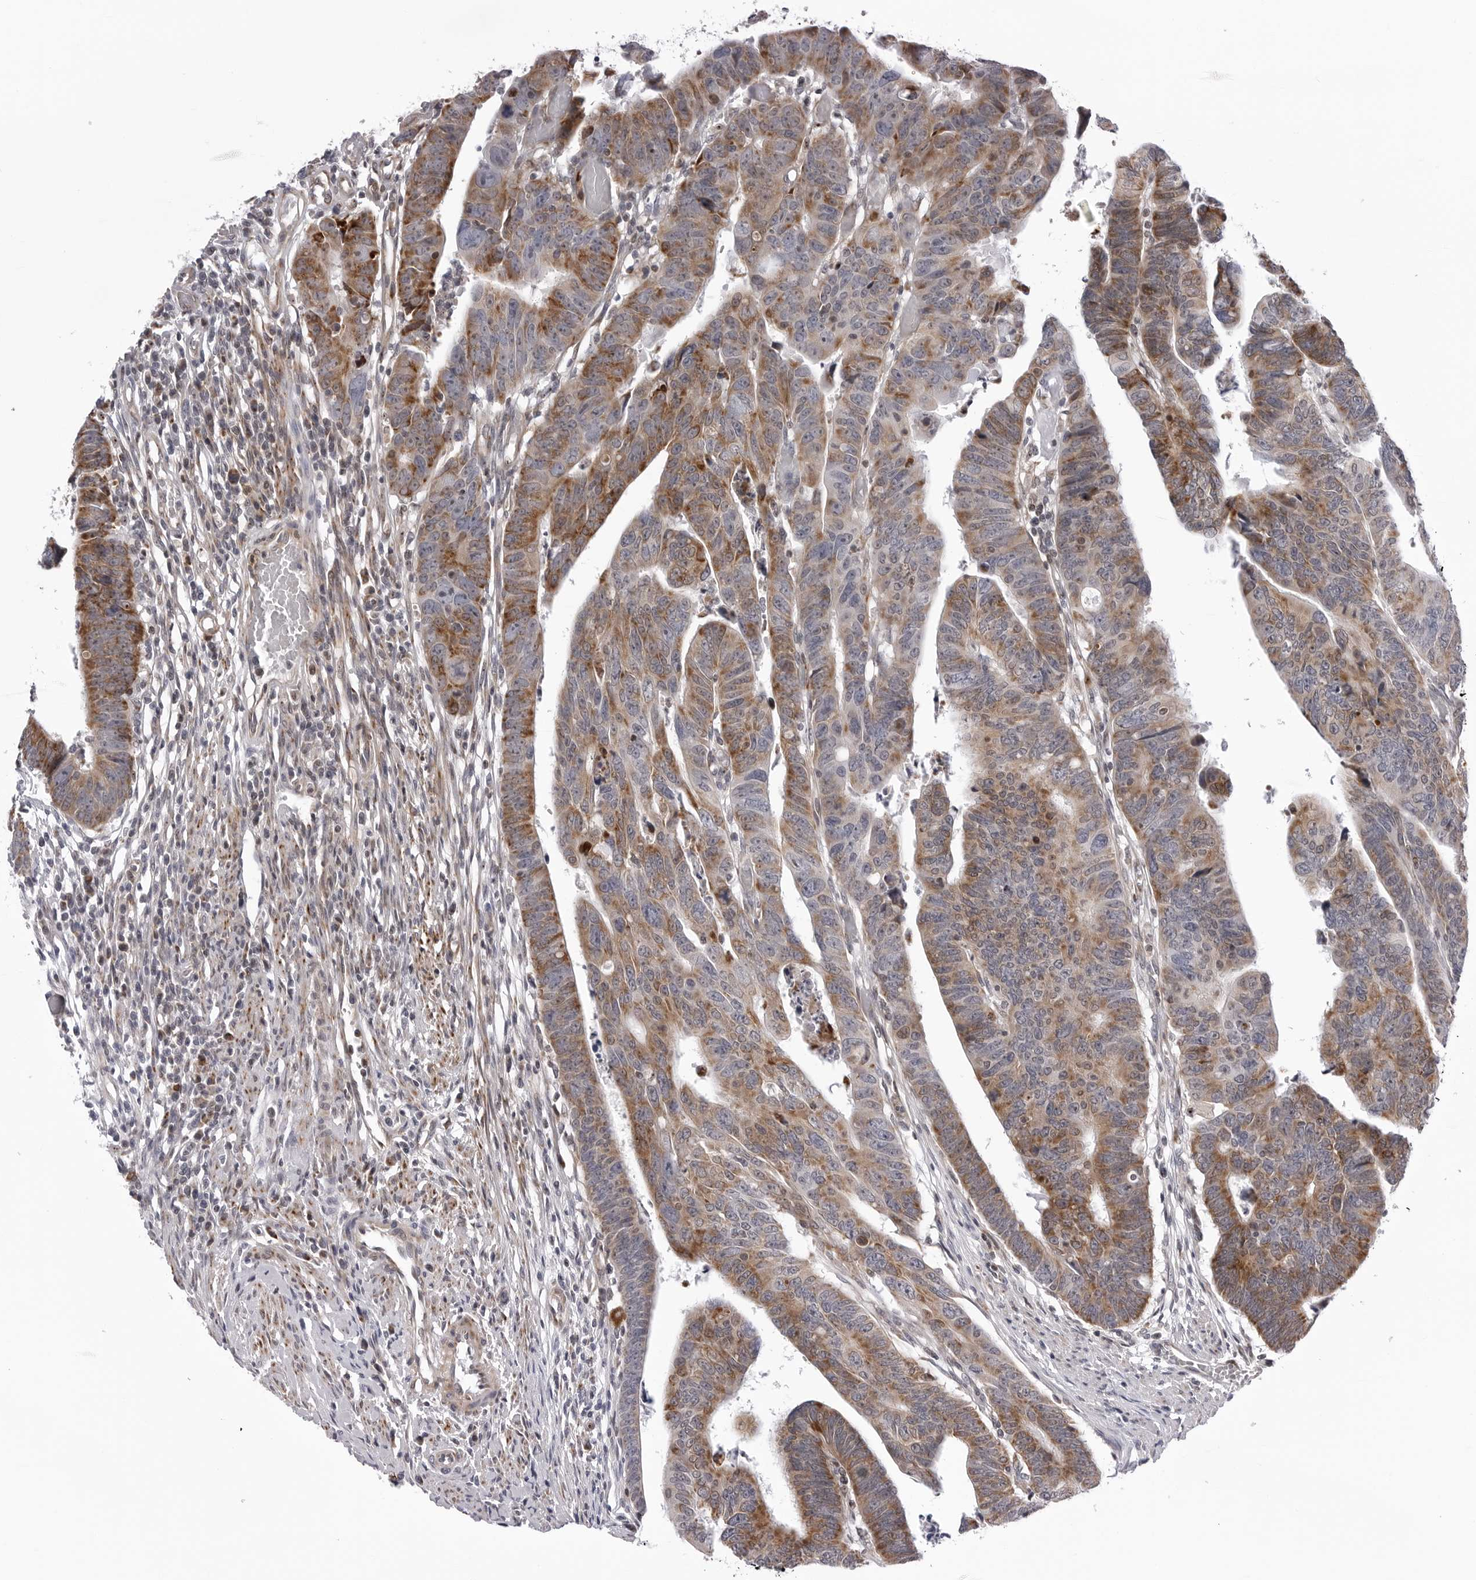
{"staining": {"intensity": "moderate", "quantity": ">75%", "location": "cytoplasmic/membranous"}, "tissue": "colorectal cancer", "cell_type": "Tumor cells", "image_type": "cancer", "snomed": [{"axis": "morphology", "description": "Adenocarcinoma, NOS"}, {"axis": "topography", "description": "Rectum"}], "caption": "A brown stain highlights moderate cytoplasmic/membranous expression of a protein in human colorectal adenocarcinoma tumor cells.", "gene": "CDK20", "patient": {"sex": "female", "age": 65}}